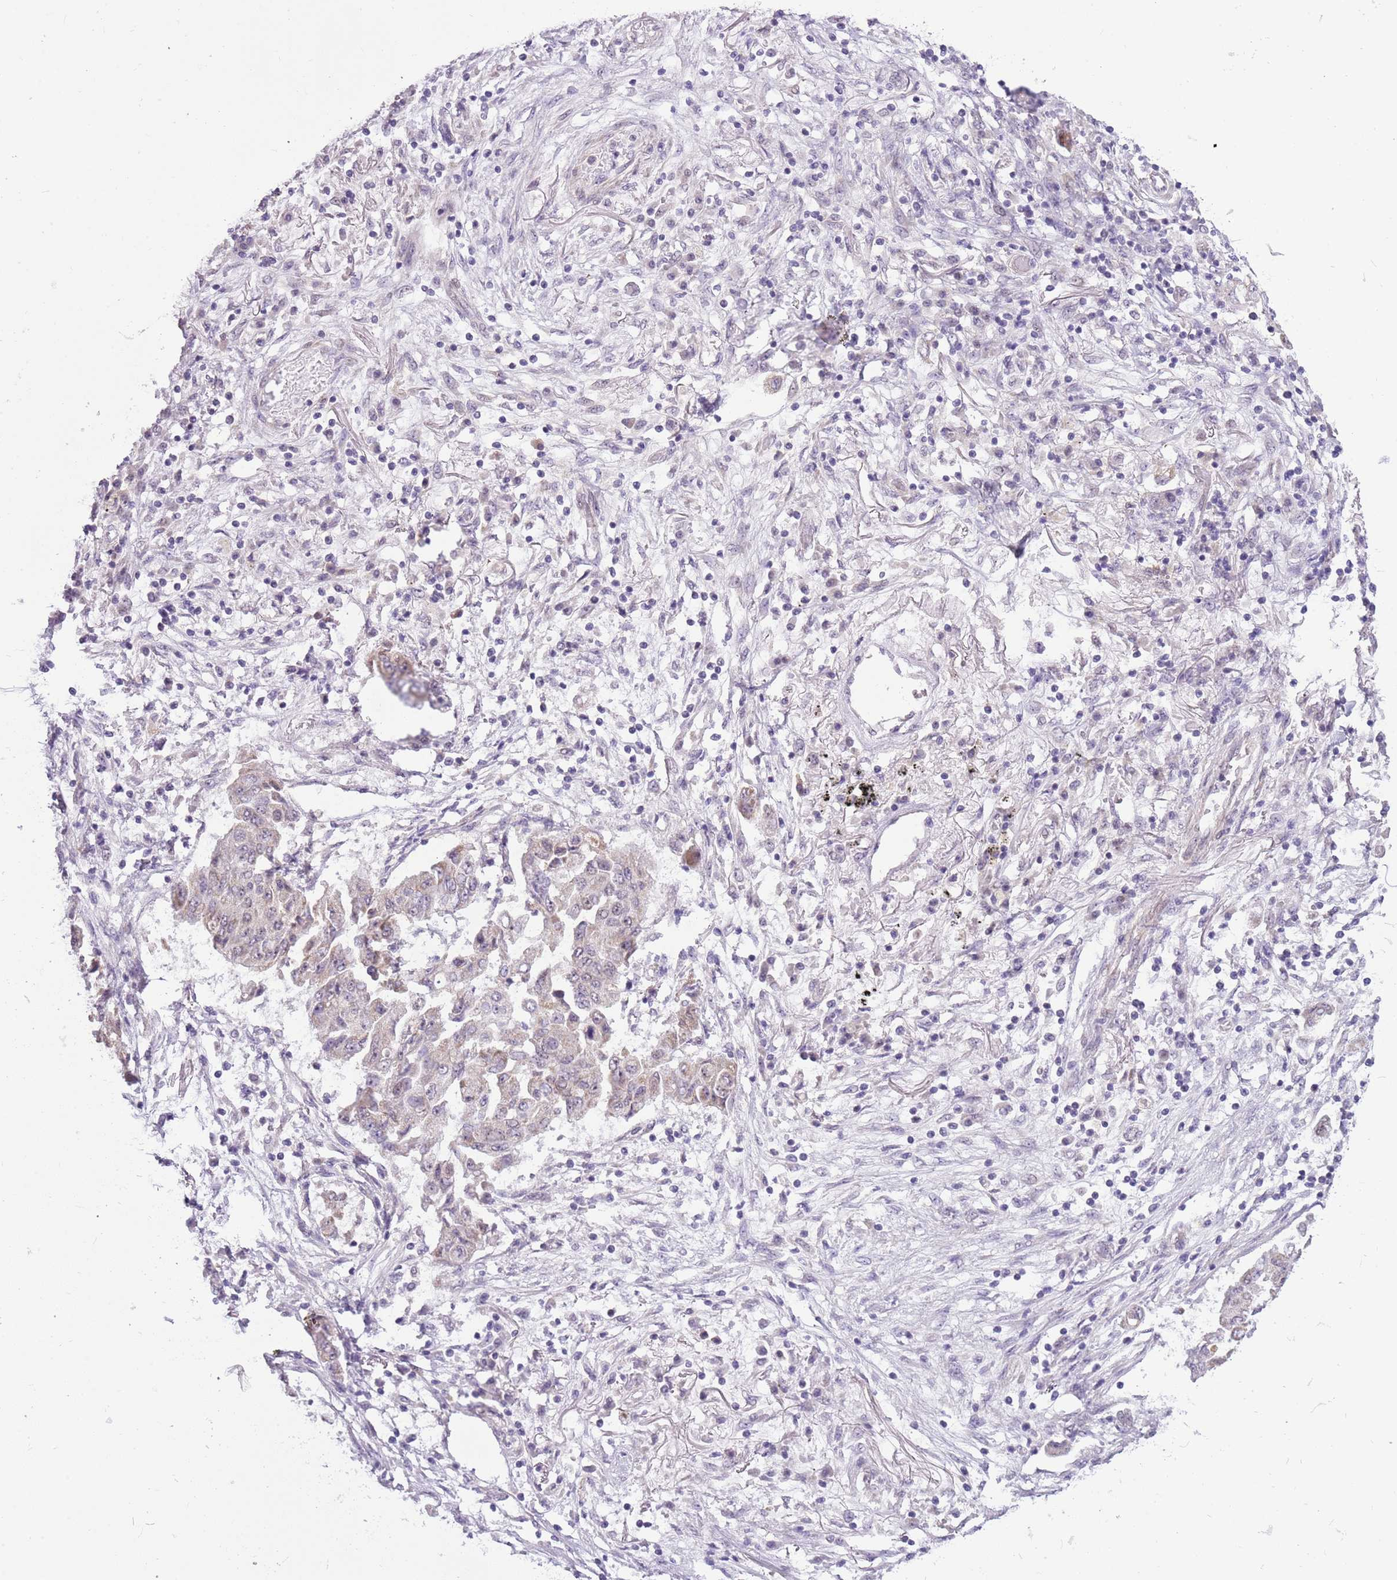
{"staining": {"intensity": "negative", "quantity": "none", "location": "none"}, "tissue": "lung cancer", "cell_type": "Tumor cells", "image_type": "cancer", "snomed": [{"axis": "morphology", "description": "Squamous cell carcinoma, NOS"}, {"axis": "topography", "description": "Lung"}], "caption": "DAB (3,3'-diaminobenzidine) immunohistochemical staining of human squamous cell carcinoma (lung) reveals no significant positivity in tumor cells. (DAB (3,3'-diaminobenzidine) immunohistochemistry with hematoxylin counter stain).", "gene": "FAM120C", "patient": {"sex": "male", "age": 74}}